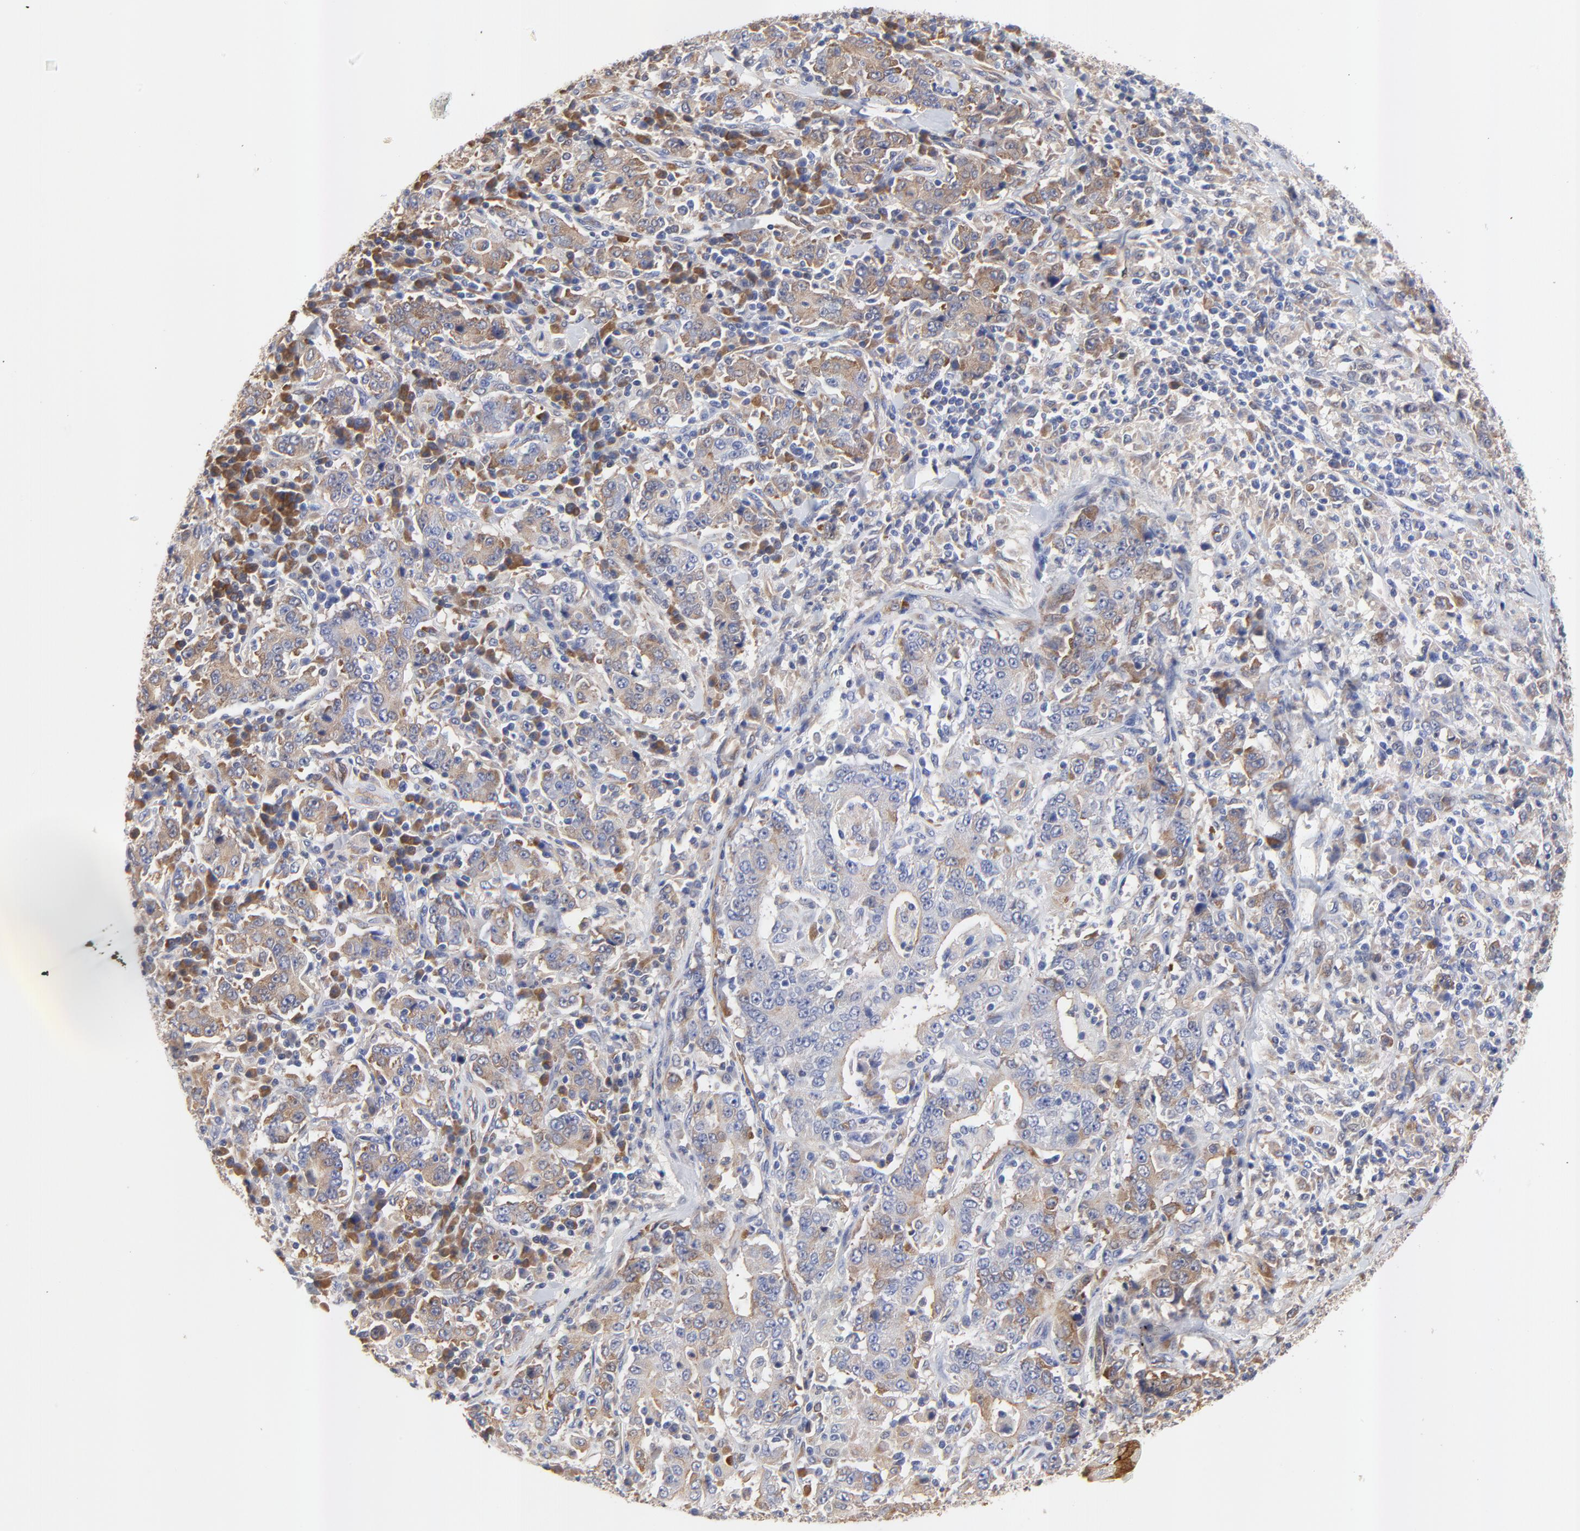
{"staining": {"intensity": "weak", "quantity": ">75%", "location": "cytoplasmic/membranous"}, "tissue": "stomach cancer", "cell_type": "Tumor cells", "image_type": "cancer", "snomed": [{"axis": "morphology", "description": "Normal tissue, NOS"}, {"axis": "morphology", "description": "Adenocarcinoma, NOS"}, {"axis": "topography", "description": "Stomach, upper"}, {"axis": "topography", "description": "Stomach"}], "caption": "Human stomach cancer (adenocarcinoma) stained for a protein (brown) displays weak cytoplasmic/membranous positive expression in approximately >75% of tumor cells.", "gene": "FBXL2", "patient": {"sex": "male", "age": 59}}